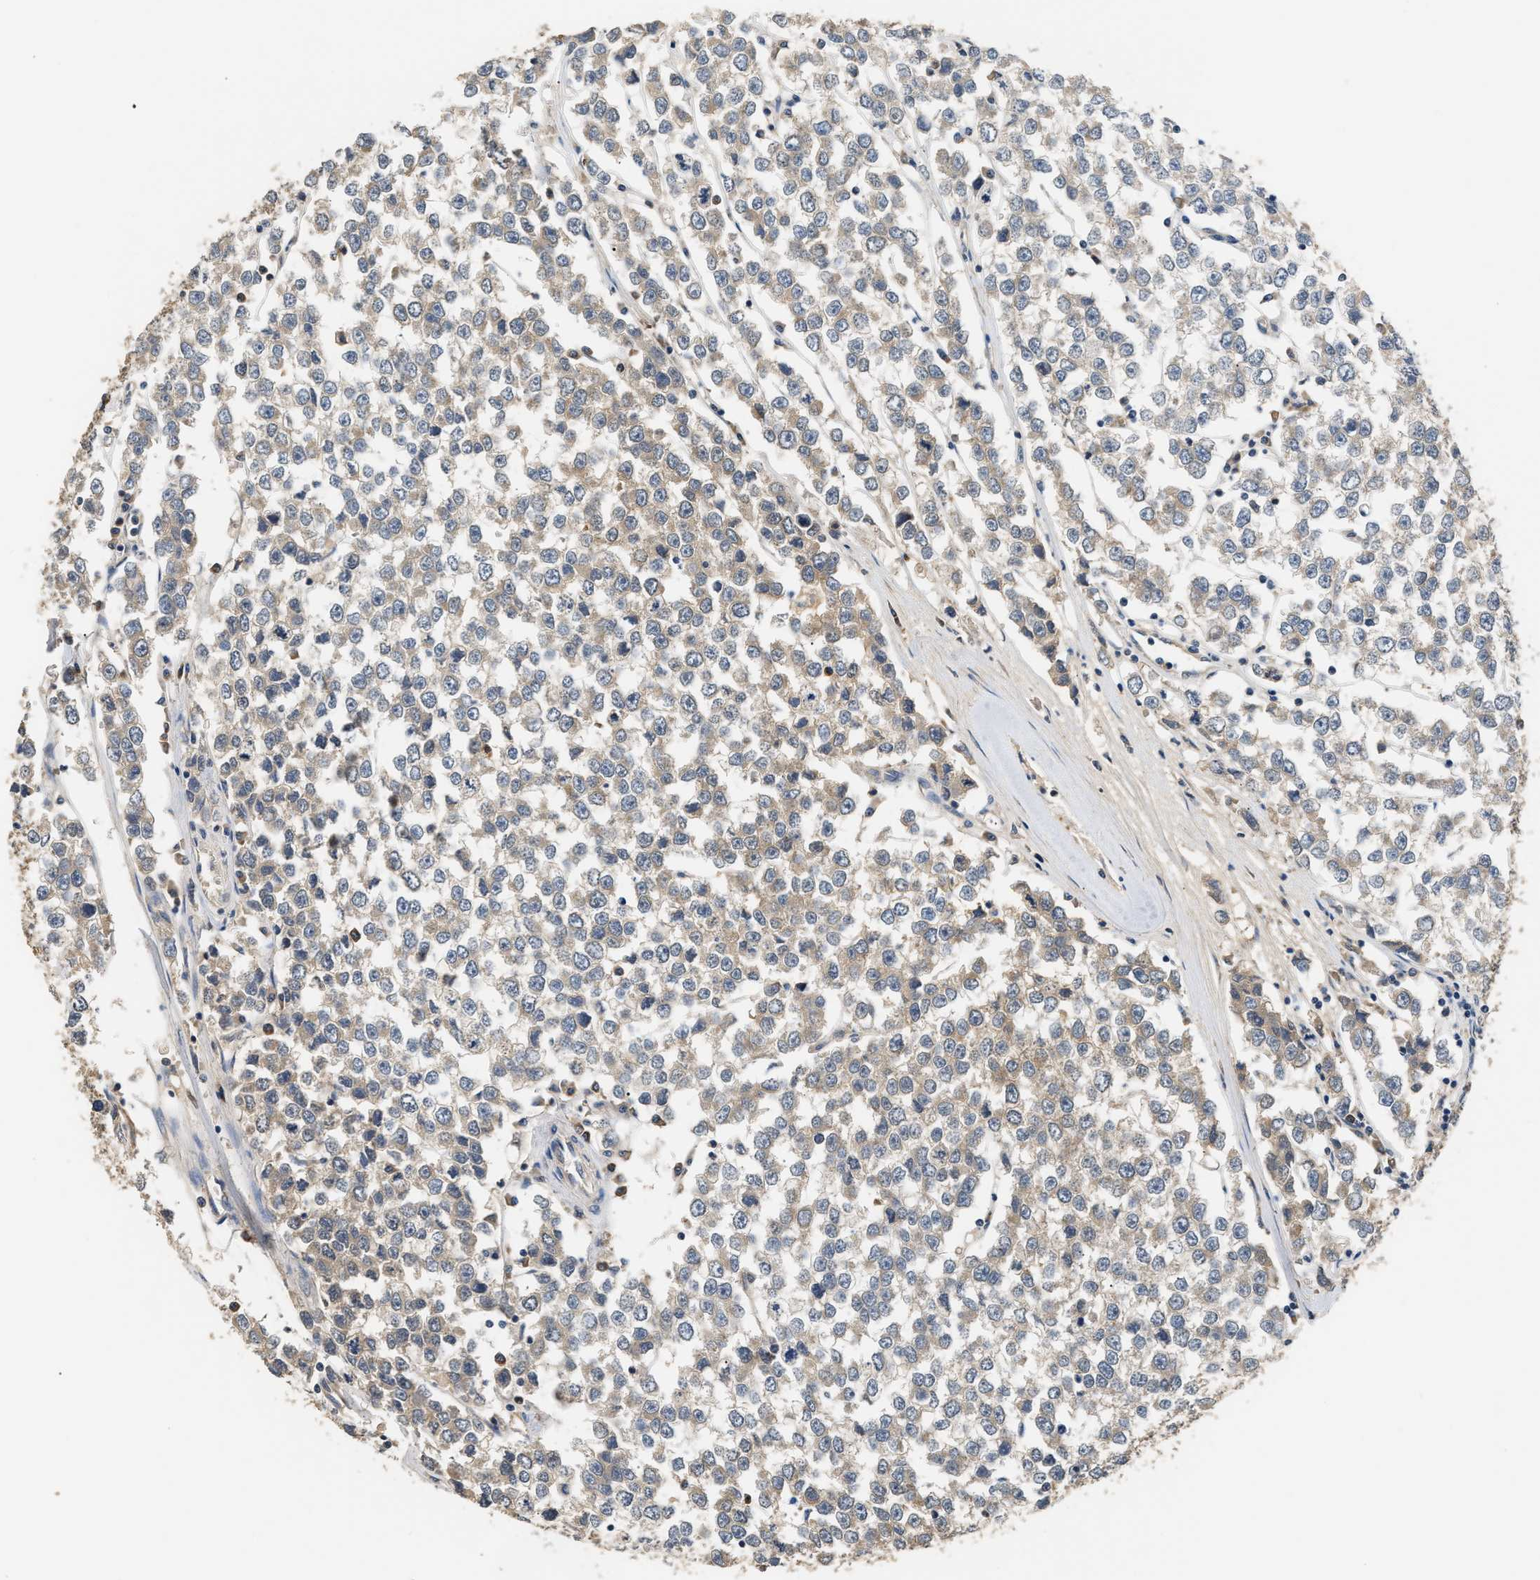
{"staining": {"intensity": "weak", "quantity": "25%-75%", "location": "cytoplasmic/membranous"}, "tissue": "testis cancer", "cell_type": "Tumor cells", "image_type": "cancer", "snomed": [{"axis": "morphology", "description": "Seminoma, NOS"}, {"axis": "morphology", "description": "Carcinoma, Embryonal, NOS"}, {"axis": "topography", "description": "Testis"}], "caption": "An image showing weak cytoplasmic/membranous positivity in approximately 25%-75% of tumor cells in seminoma (testis), as visualized by brown immunohistochemical staining.", "gene": "GPI", "patient": {"sex": "male", "age": 36}}